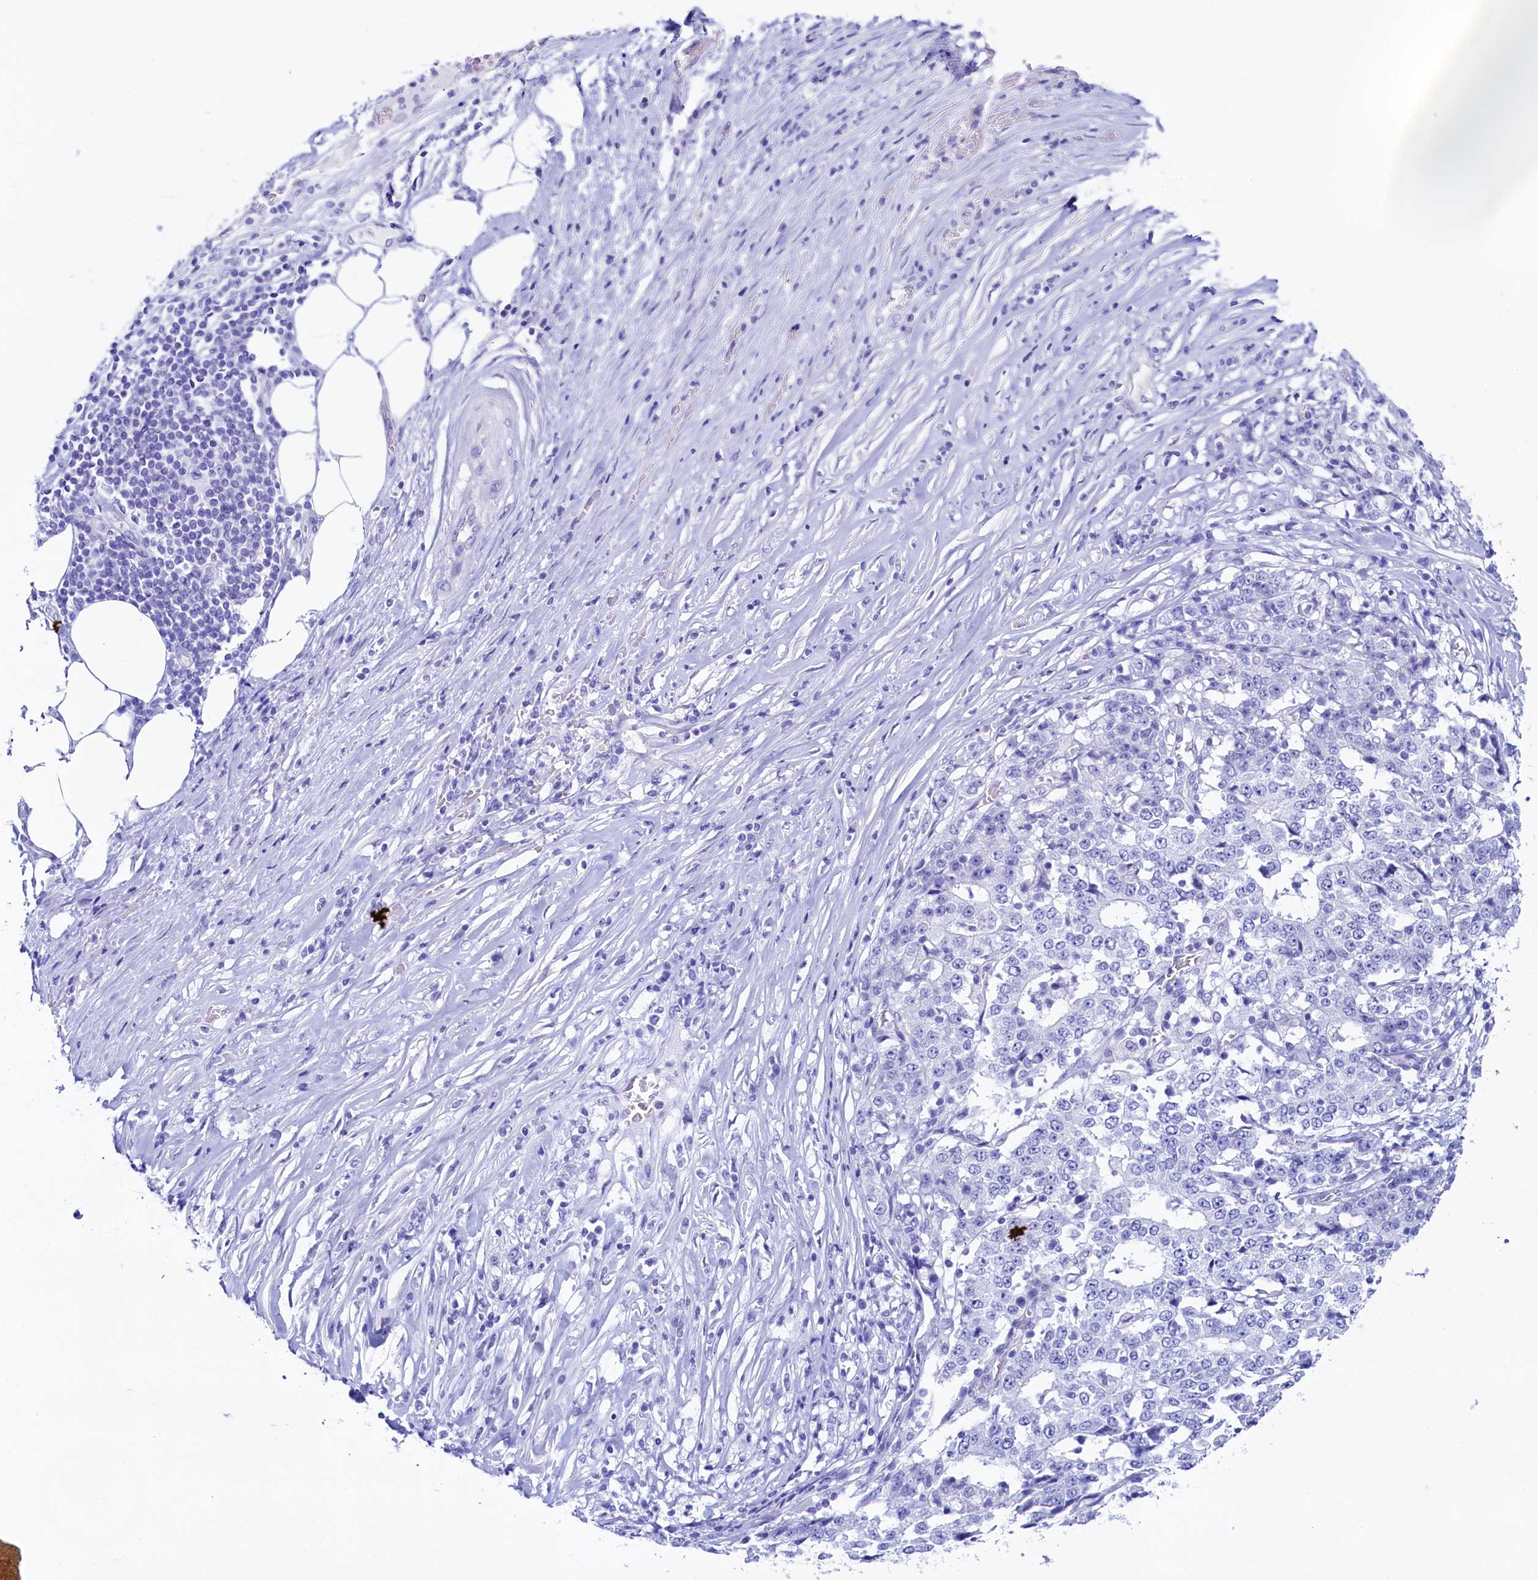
{"staining": {"intensity": "negative", "quantity": "none", "location": "none"}, "tissue": "stomach cancer", "cell_type": "Tumor cells", "image_type": "cancer", "snomed": [{"axis": "morphology", "description": "Adenocarcinoma, NOS"}, {"axis": "topography", "description": "Stomach"}], "caption": "Immunohistochemistry (IHC) image of stomach cancer stained for a protein (brown), which reveals no staining in tumor cells. (Brightfield microscopy of DAB IHC at high magnification).", "gene": "FLYWCH2", "patient": {"sex": "male", "age": 59}}